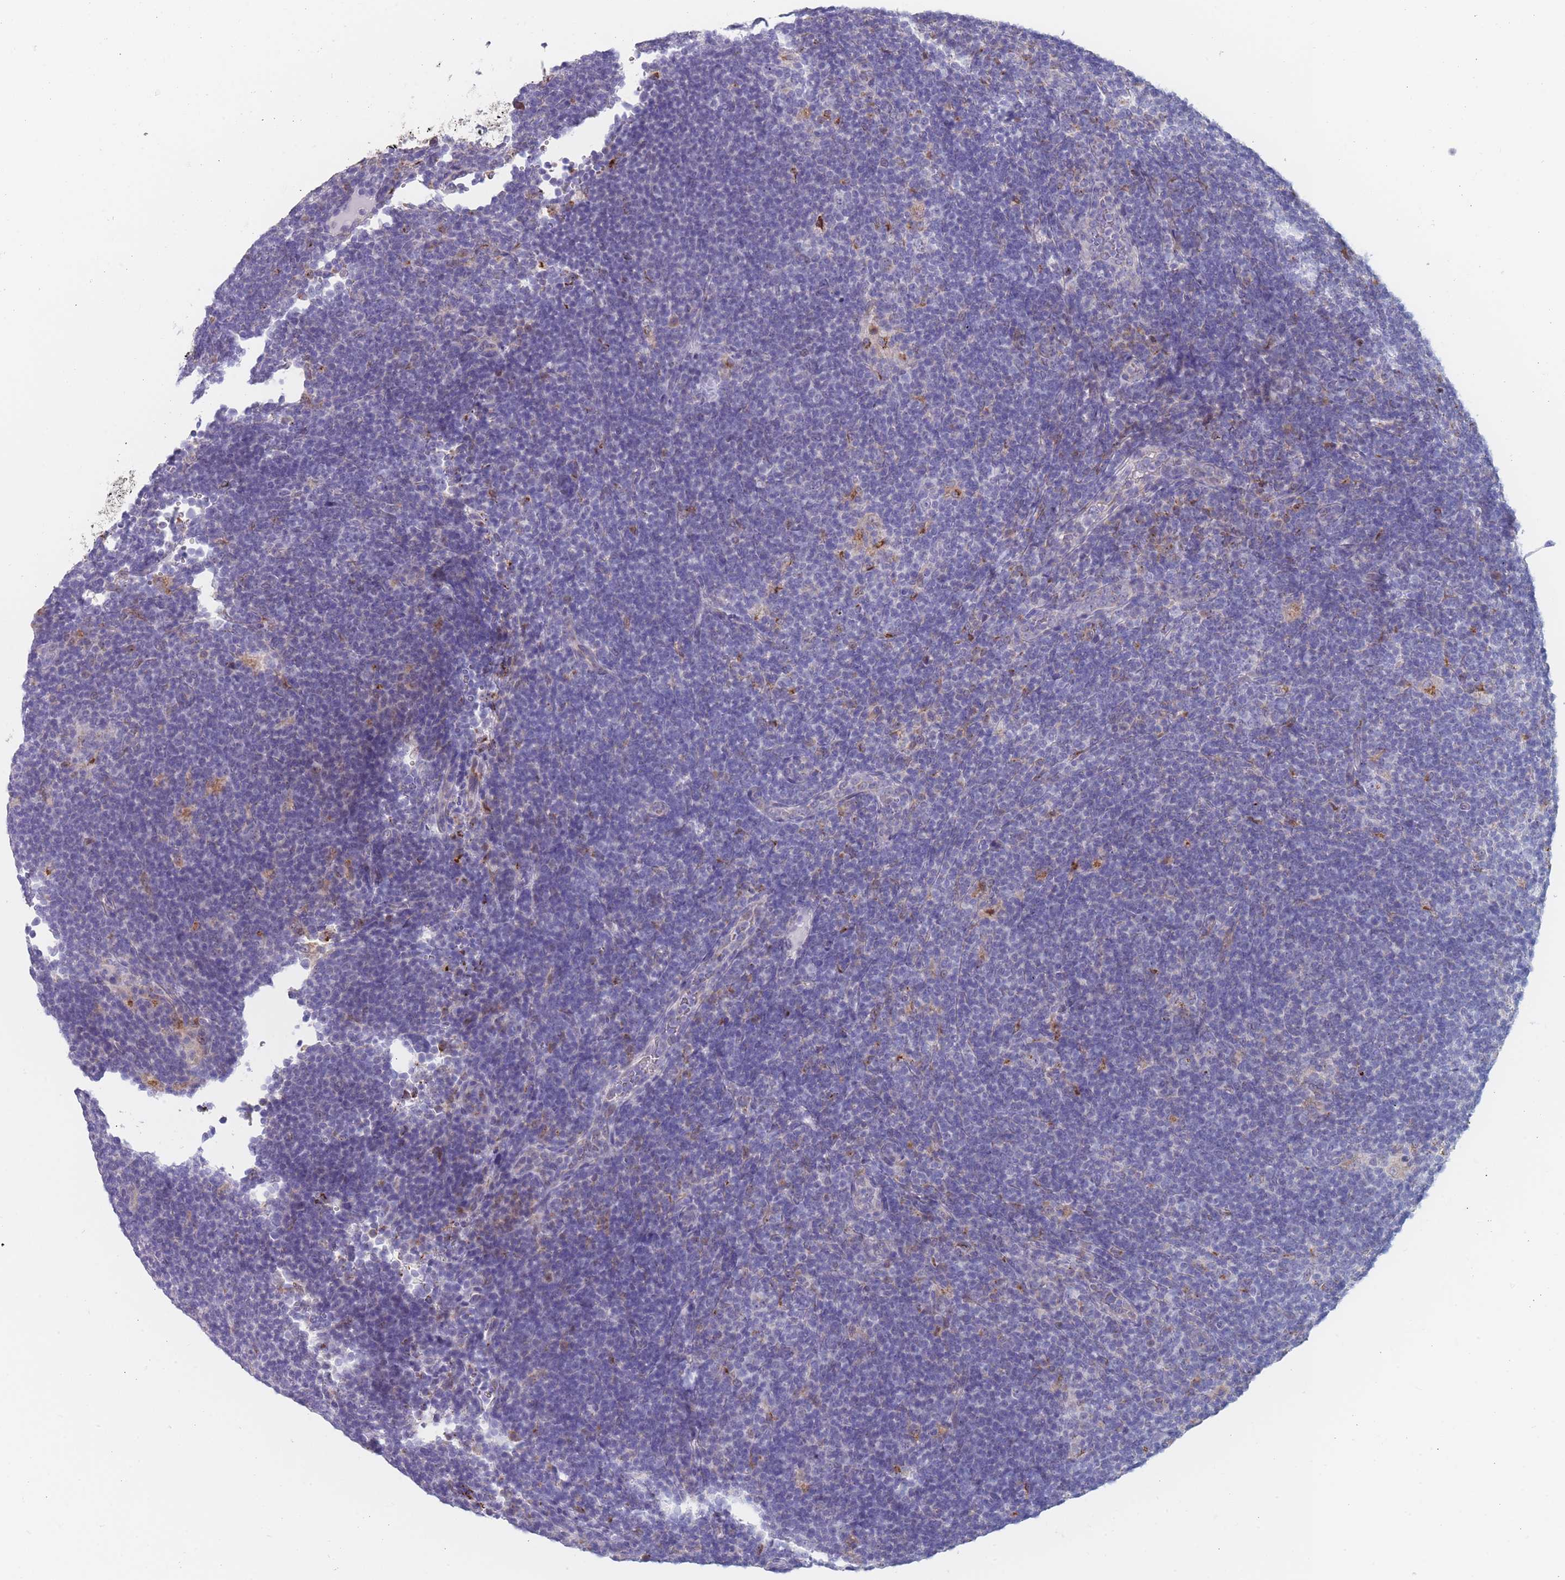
{"staining": {"intensity": "negative", "quantity": "none", "location": "none"}, "tissue": "lymphoma", "cell_type": "Tumor cells", "image_type": "cancer", "snomed": [{"axis": "morphology", "description": "Hodgkin's disease, NOS"}, {"axis": "topography", "description": "Lymph node"}], "caption": "DAB immunohistochemical staining of Hodgkin's disease reveals no significant positivity in tumor cells.", "gene": "TMED10", "patient": {"sex": "female", "age": 57}}